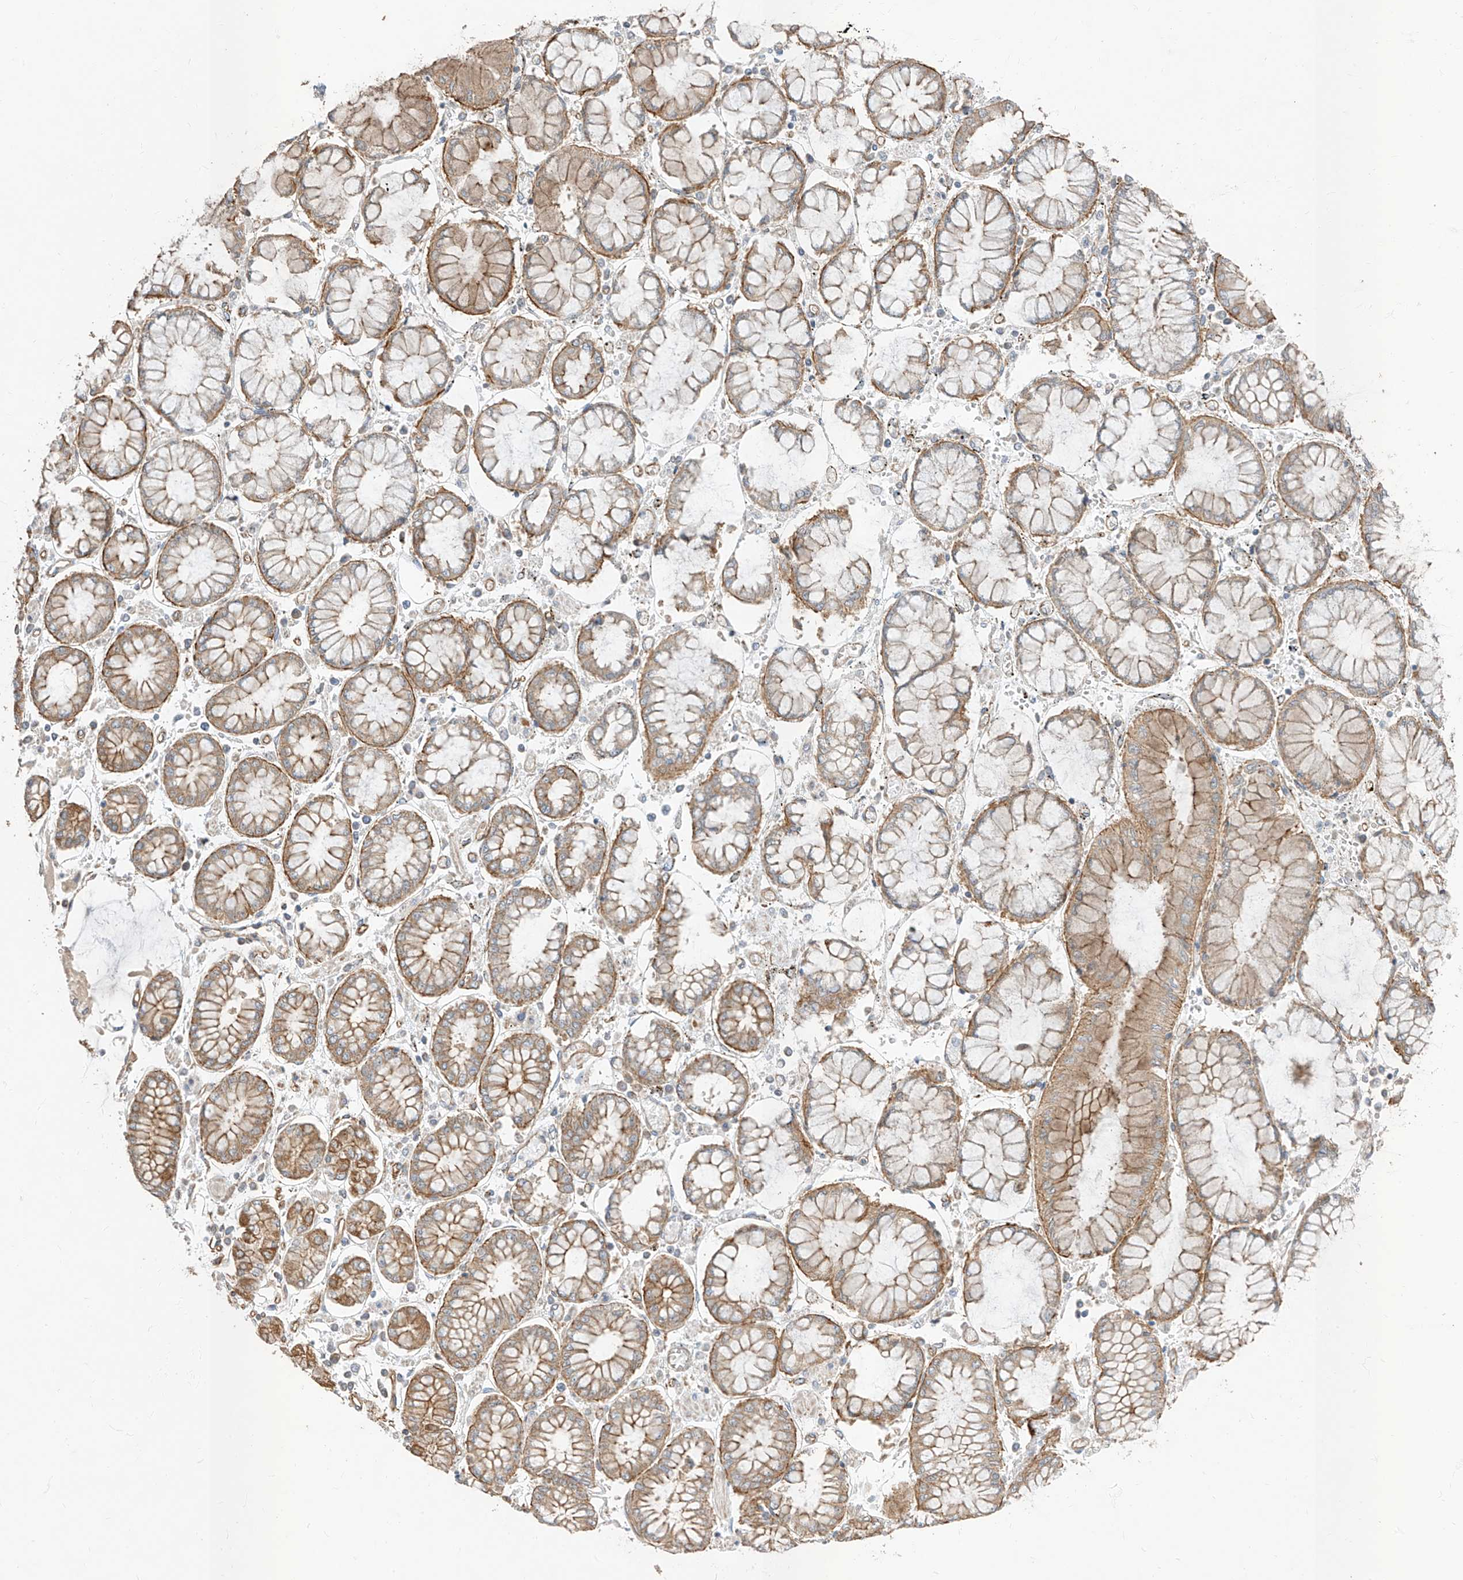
{"staining": {"intensity": "moderate", "quantity": ">75%", "location": "cytoplasmic/membranous"}, "tissue": "stomach cancer", "cell_type": "Tumor cells", "image_type": "cancer", "snomed": [{"axis": "morphology", "description": "Adenocarcinoma, NOS"}, {"axis": "topography", "description": "Stomach"}], "caption": "A micrograph showing moderate cytoplasmic/membranous staining in approximately >75% of tumor cells in stomach adenocarcinoma, as visualized by brown immunohistochemical staining.", "gene": "EPHX4", "patient": {"sex": "male", "age": 76}}